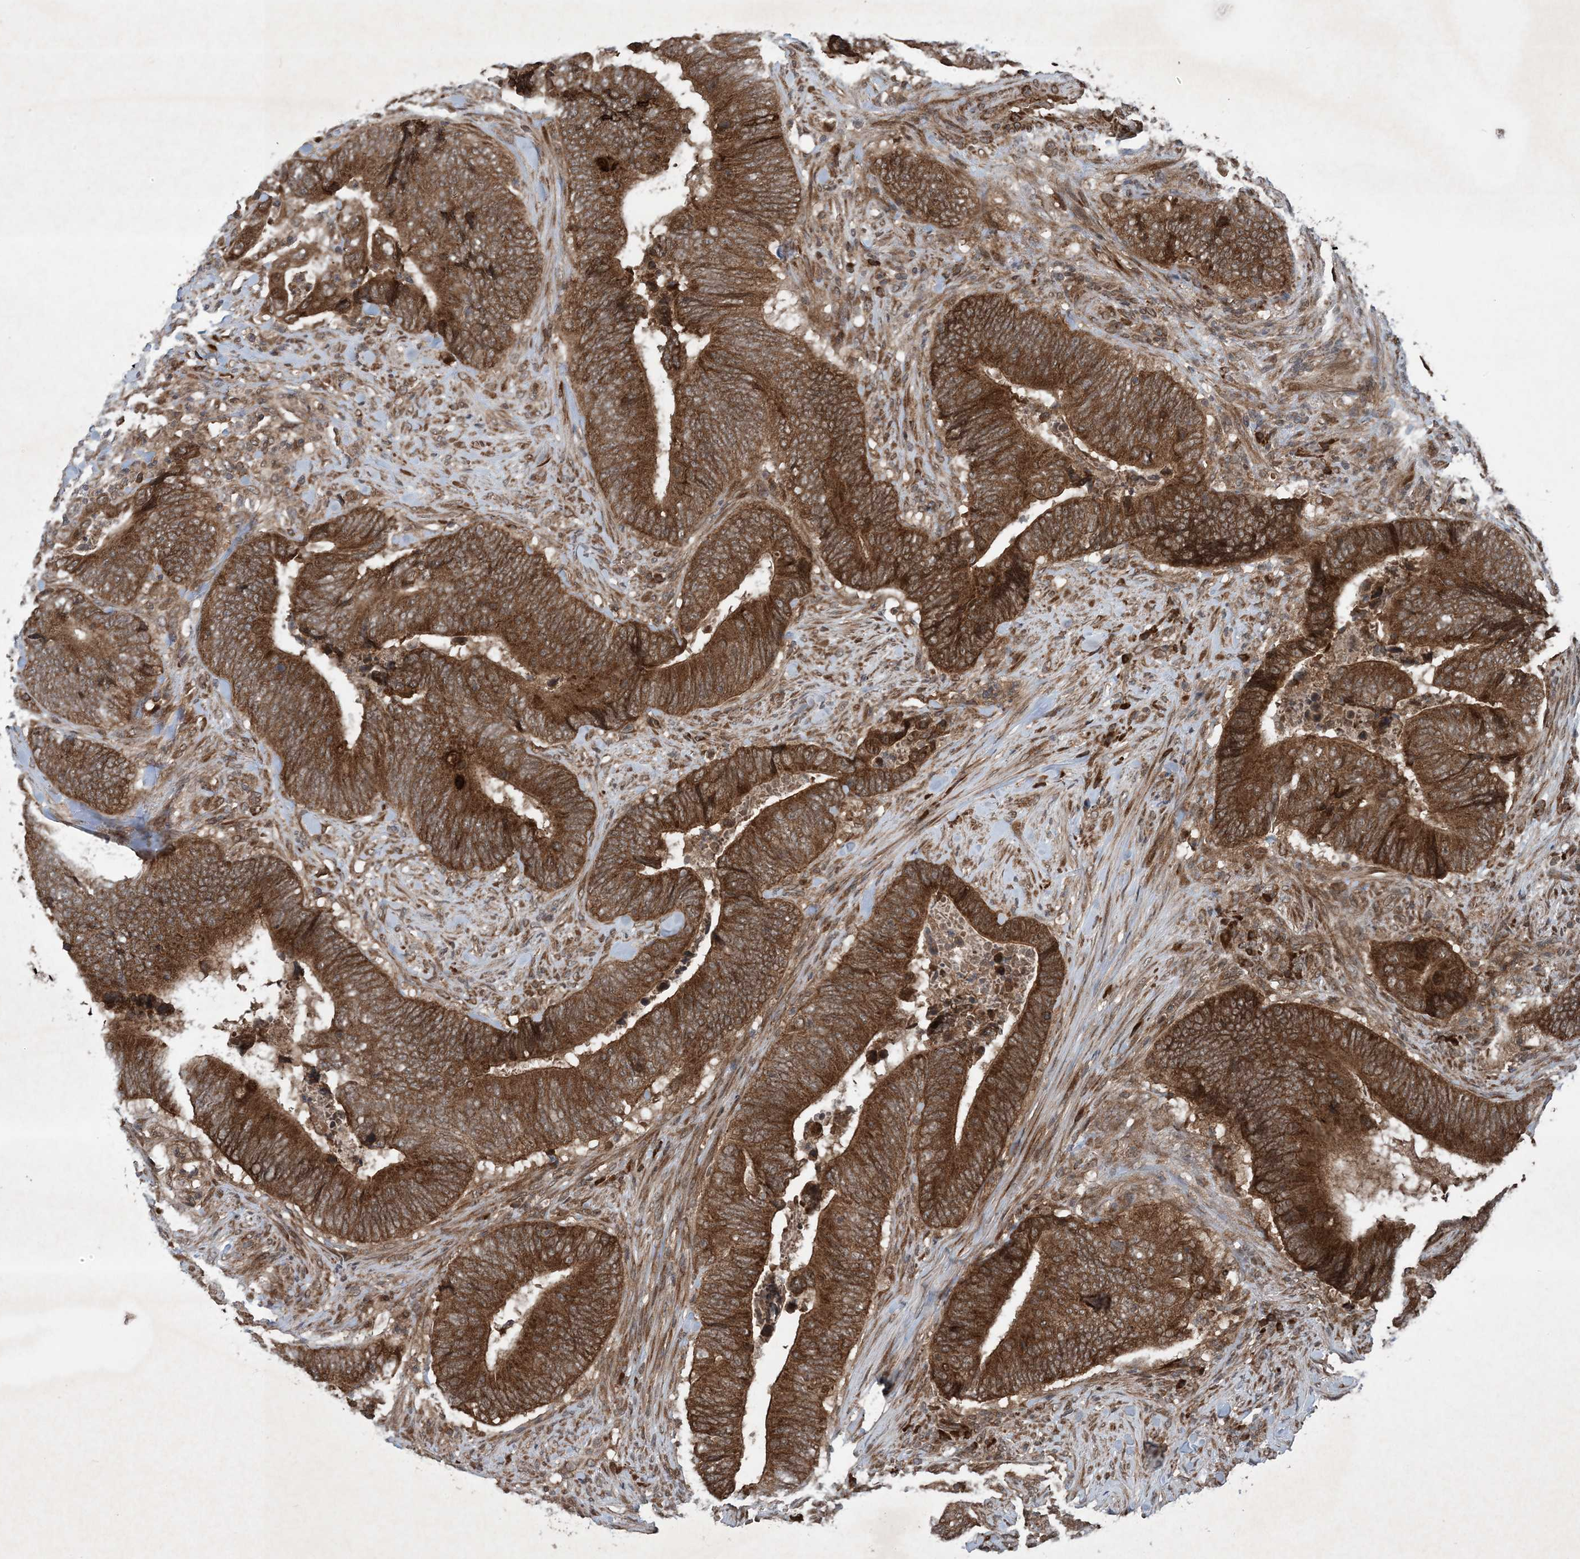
{"staining": {"intensity": "strong", "quantity": ">75%", "location": "cytoplasmic/membranous"}, "tissue": "colorectal cancer", "cell_type": "Tumor cells", "image_type": "cancer", "snomed": [{"axis": "morphology", "description": "Normal tissue, NOS"}, {"axis": "morphology", "description": "Adenocarcinoma, NOS"}, {"axis": "topography", "description": "Colon"}], "caption": "This is a photomicrograph of immunohistochemistry staining of colorectal cancer, which shows strong positivity in the cytoplasmic/membranous of tumor cells.", "gene": "GNG5", "patient": {"sex": "male", "age": 56}}